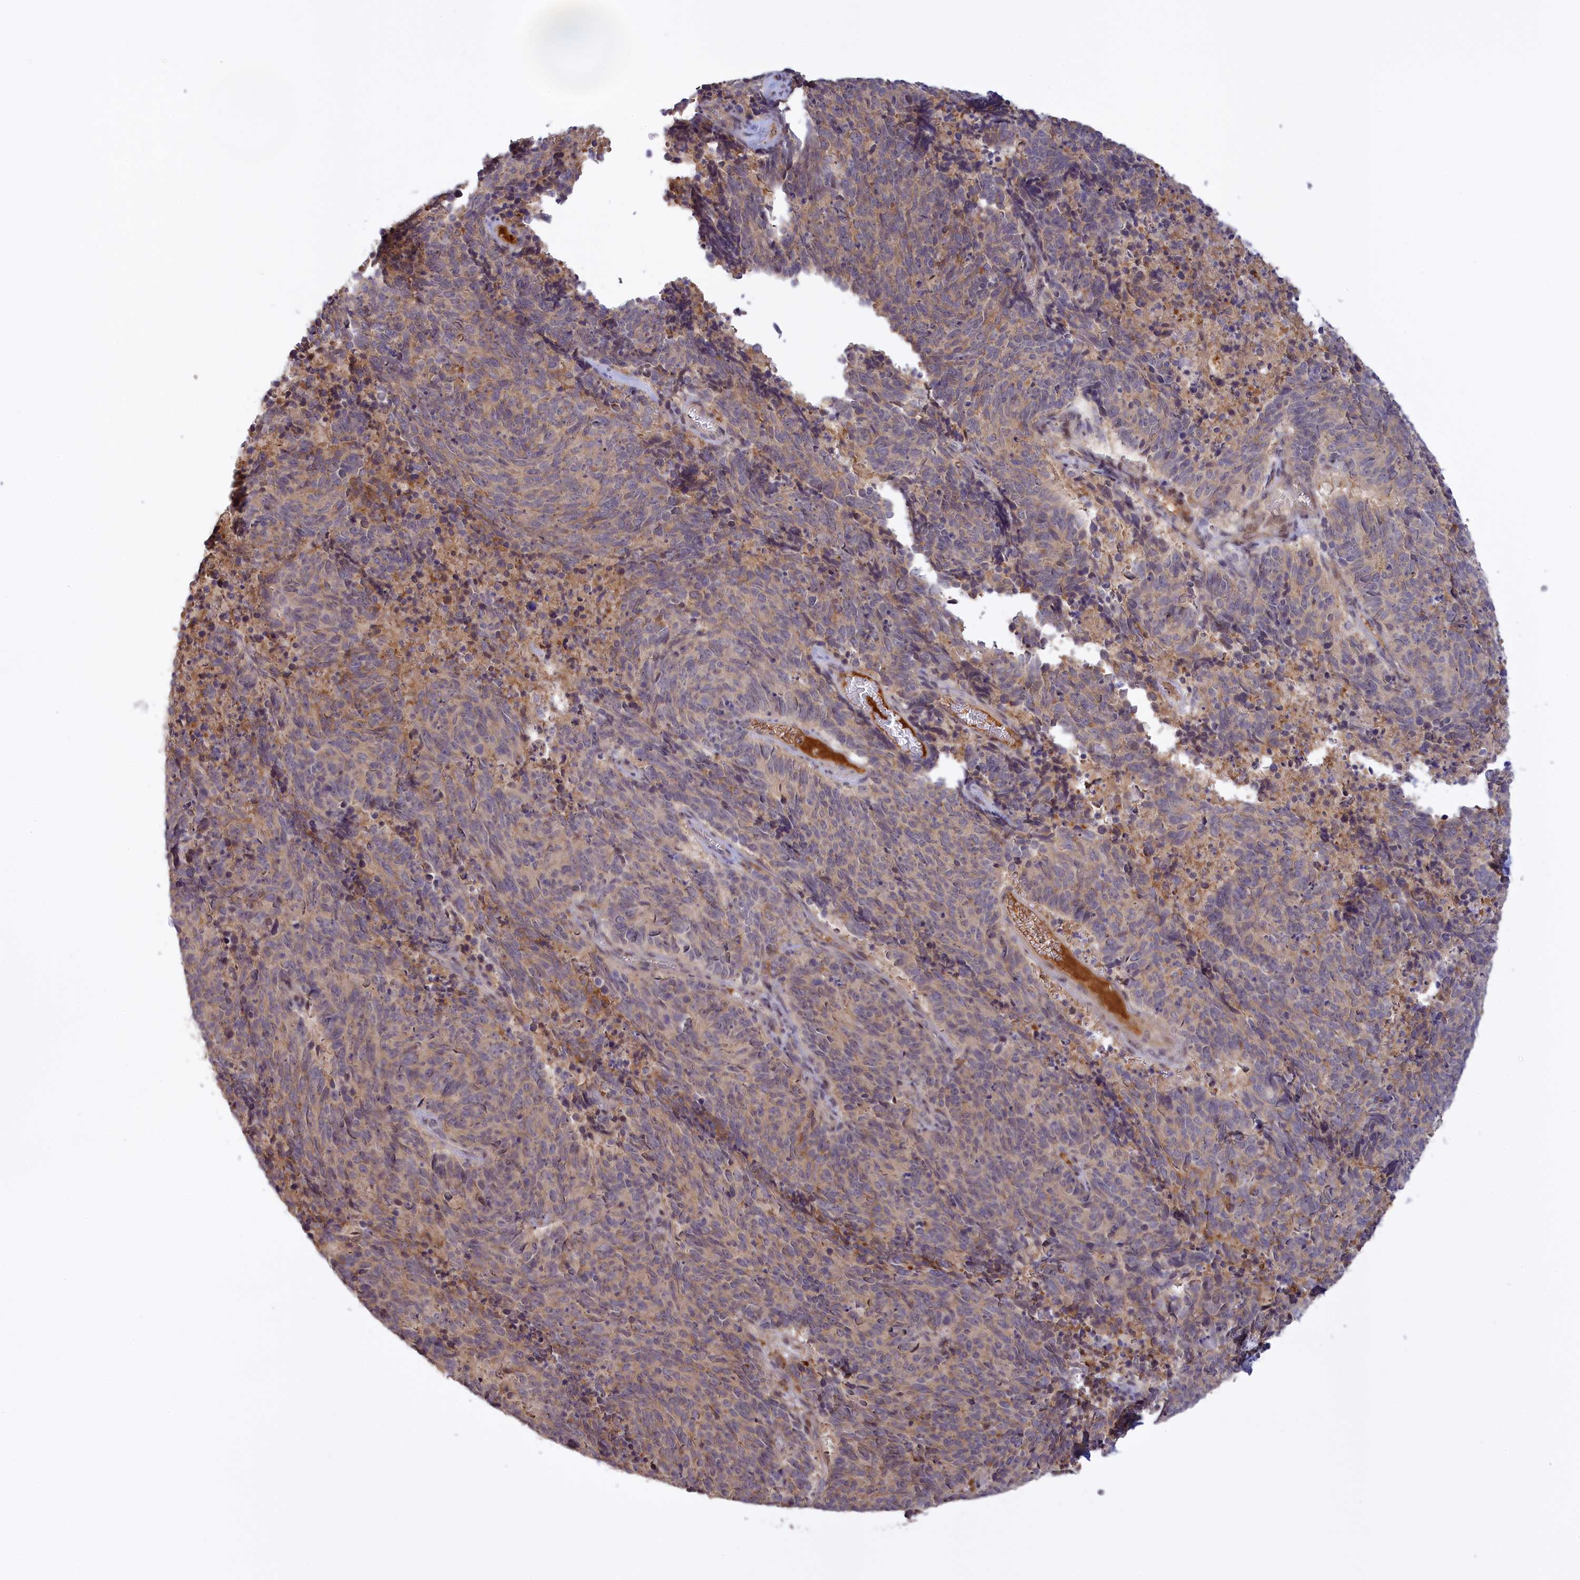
{"staining": {"intensity": "weak", "quantity": "25%-75%", "location": "cytoplasmic/membranous"}, "tissue": "cervical cancer", "cell_type": "Tumor cells", "image_type": "cancer", "snomed": [{"axis": "morphology", "description": "Squamous cell carcinoma, NOS"}, {"axis": "topography", "description": "Cervix"}], "caption": "Cervical cancer (squamous cell carcinoma) stained for a protein (brown) displays weak cytoplasmic/membranous positive staining in about 25%-75% of tumor cells.", "gene": "RRAD", "patient": {"sex": "female", "age": 29}}